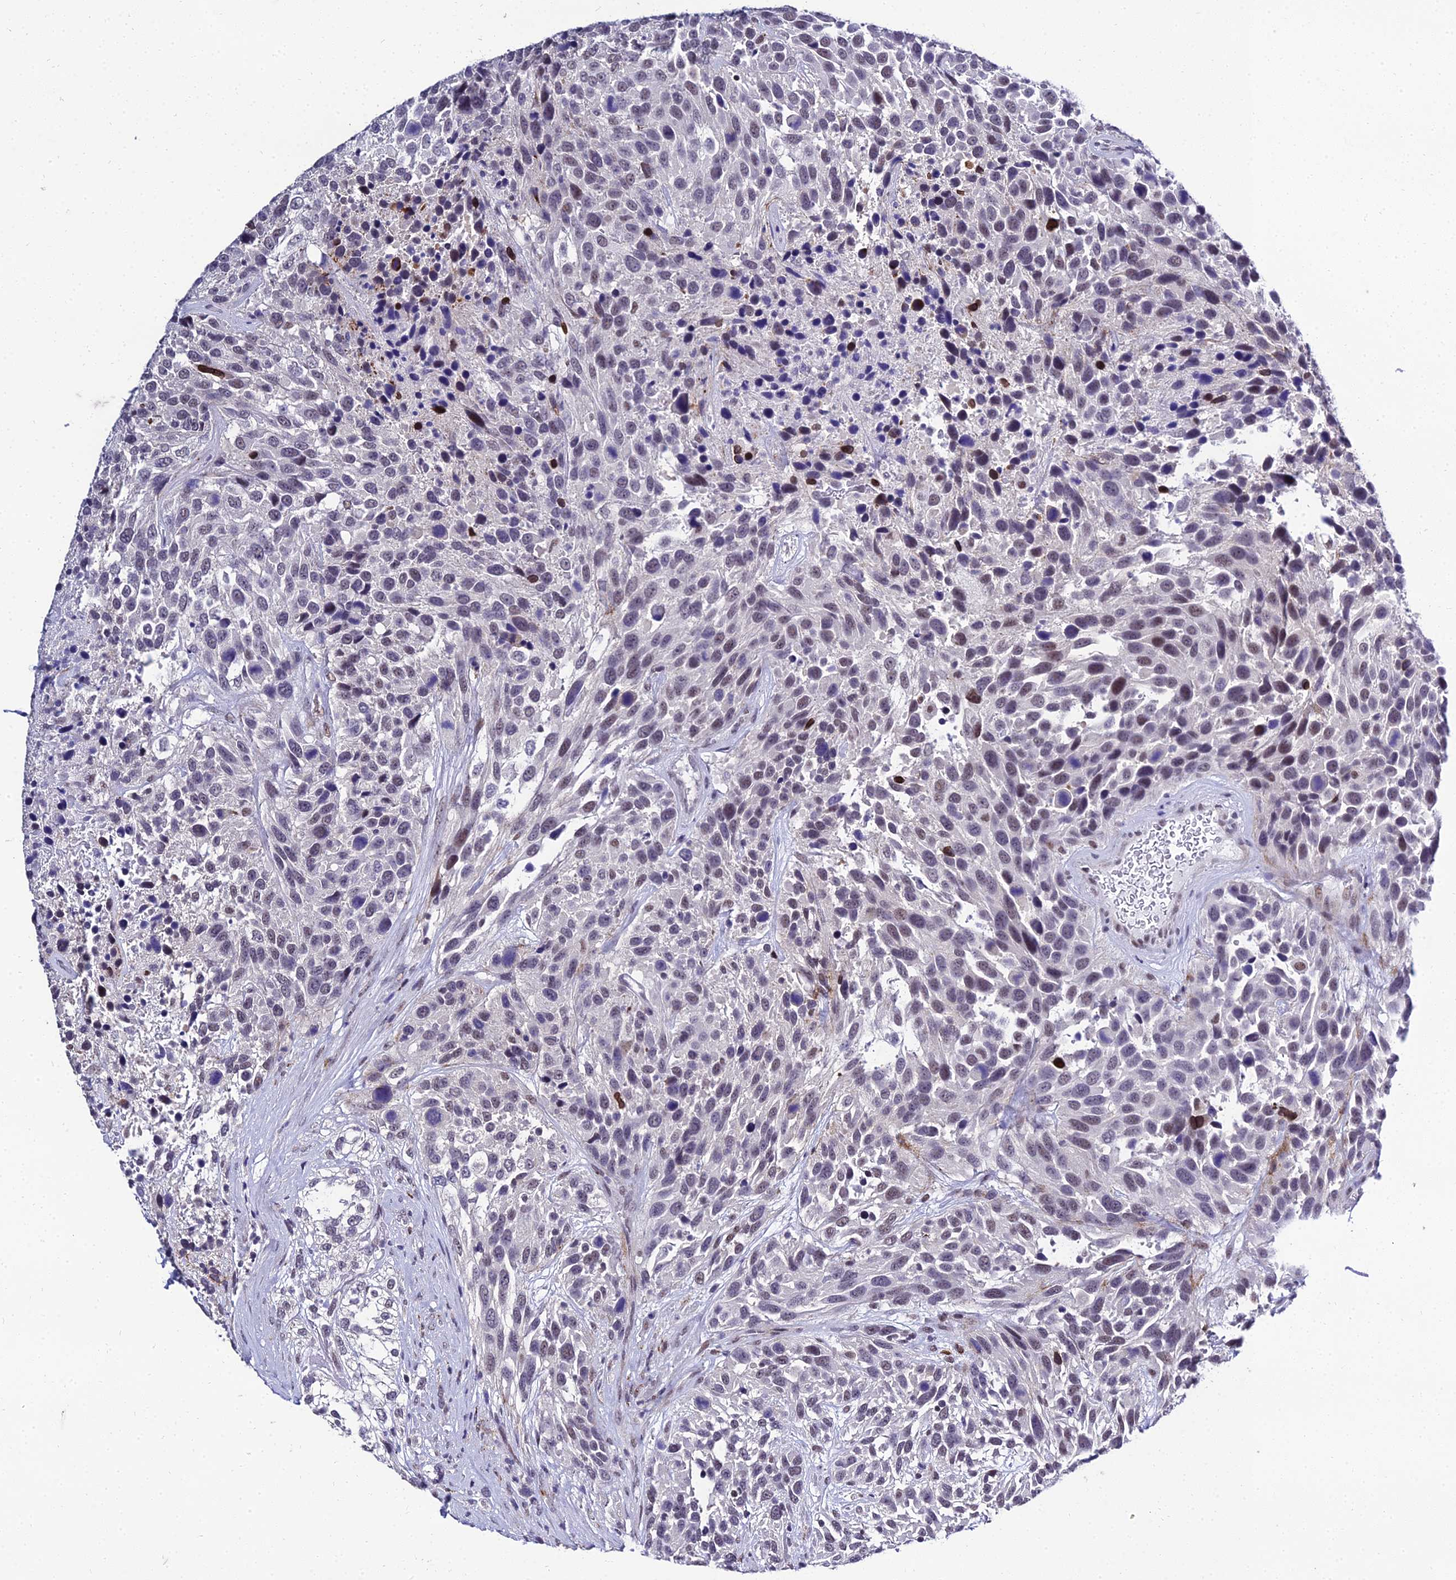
{"staining": {"intensity": "moderate", "quantity": "<25%", "location": "nuclear"}, "tissue": "urothelial cancer", "cell_type": "Tumor cells", "image_type": "cancer", "snomed": [{"axis": "morphology", "description": "Urothelial carcinoma, High grade"}, {"axis": "topography", "description": "Urinary bladder"}], "caption": "Tumor cells reveal low levels of moderate nuclear expression in approximately <25% of cells in human high-grade urothelial carcinoma.", "gene": "PPP4R2", "patient": {"sex": "female", "age": 70}}